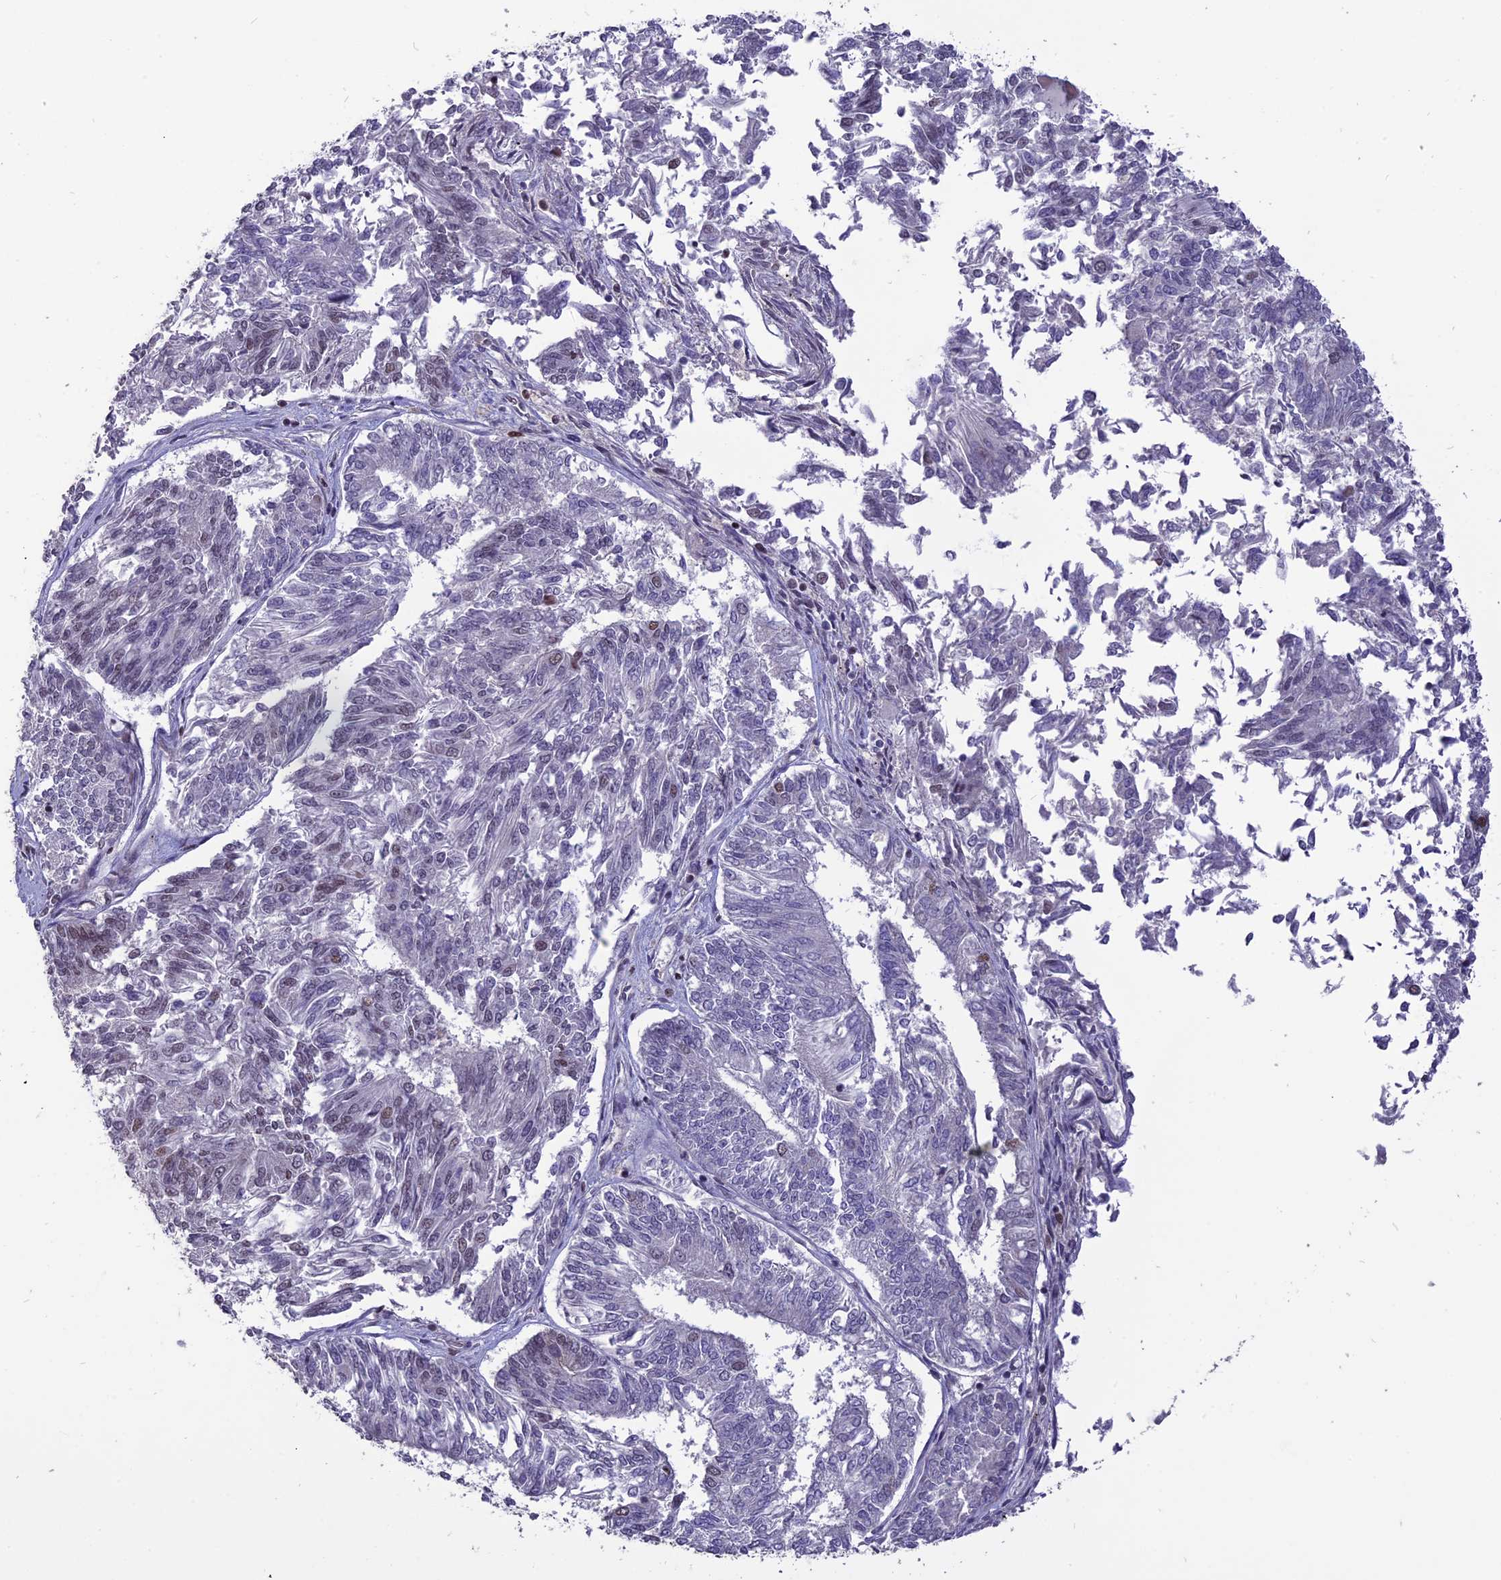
{"staining": {"intensity": "weak", "quantity": "<25%", "location": "nuclear"}, "tissue": "endometrial cancer", "cell_type": "Tumor cells", "image_type": "cancer", "snomed": [{"axis": "morphology", "description": "Adenocarcinoma, NOS"}, {"axis": "topography", "description": "Endometrium"}], "caption": "DAB immunohistochemical staining of endometrial adenocarcinoma reveals no significant expression in tumor cells.", "gene": "TMEM263", "patient": {"sex": "female", "age": 58}}